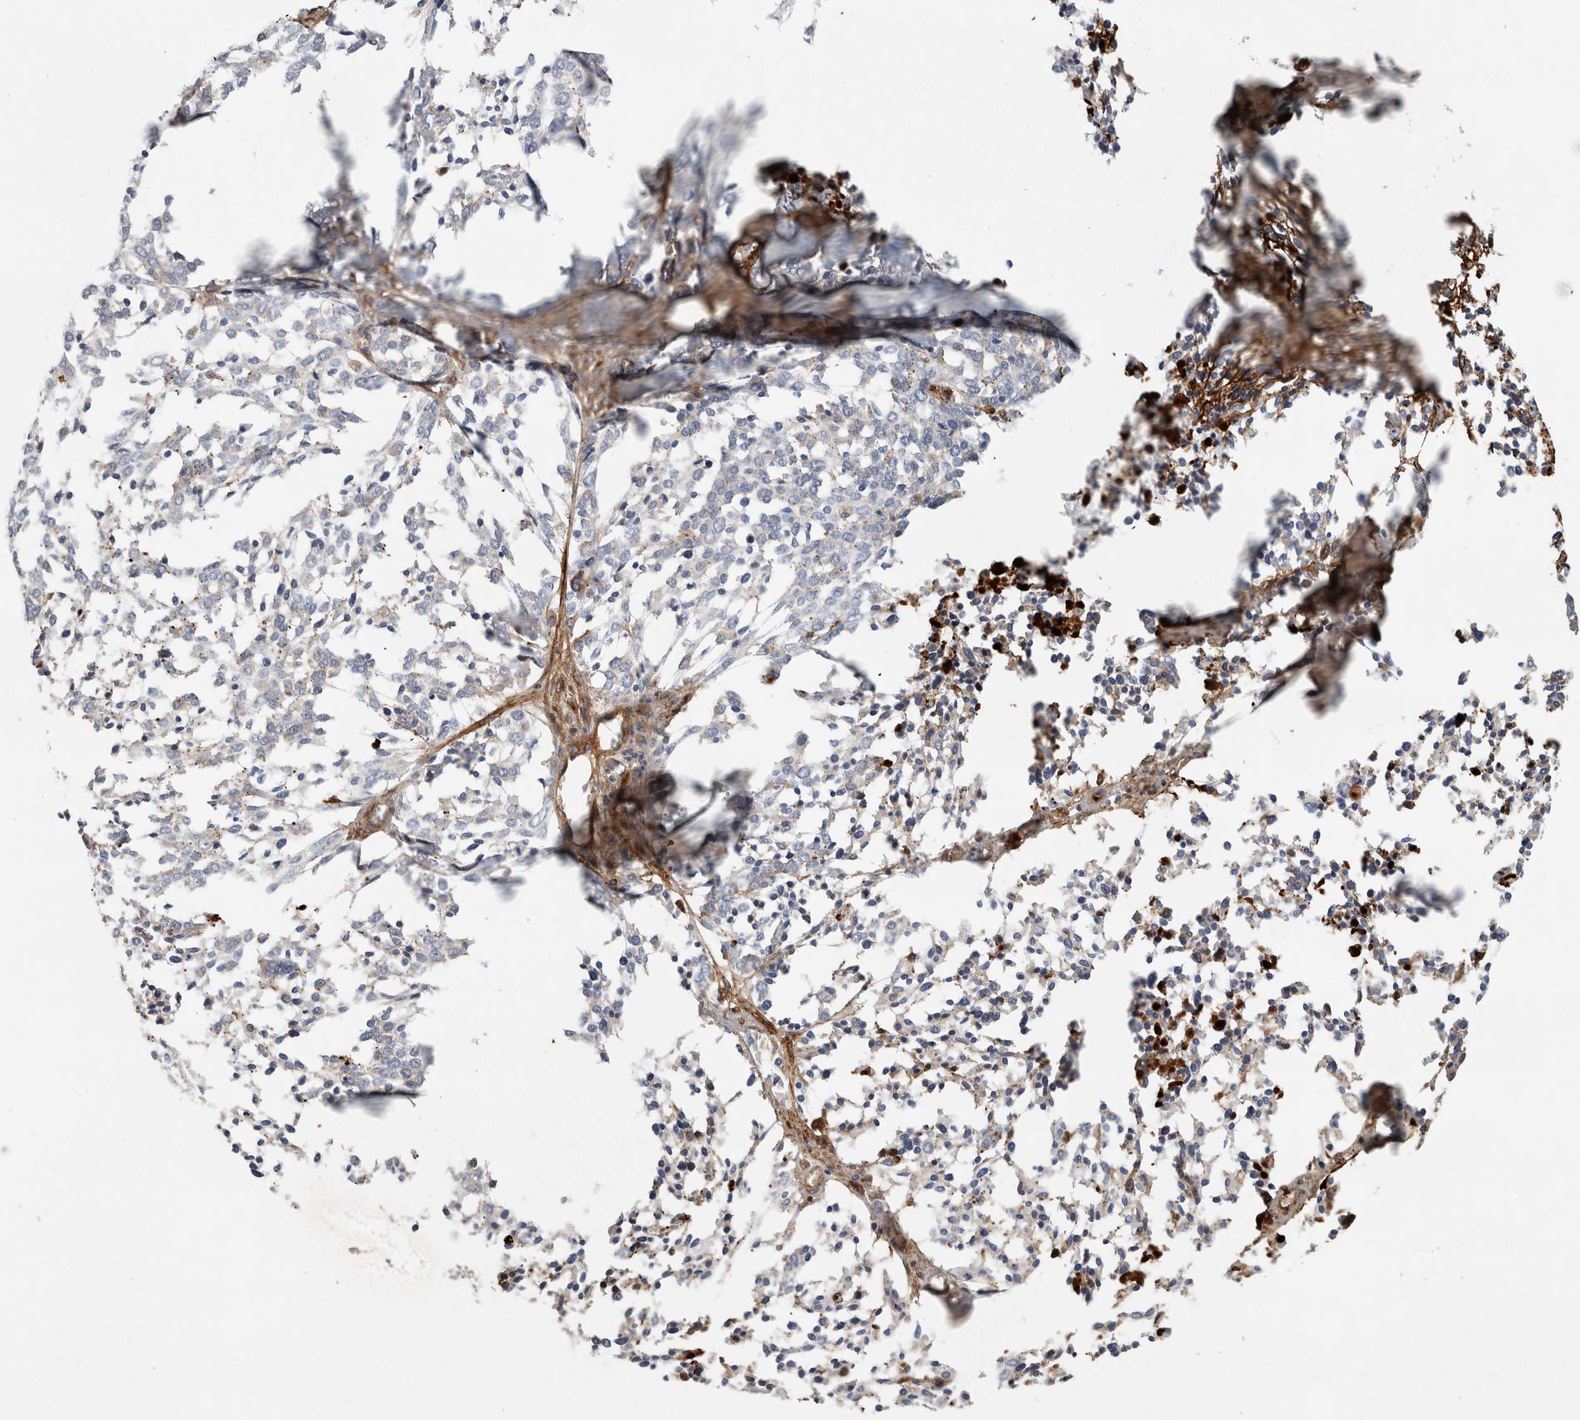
{"staining": {"intensity": "negative", "quantity": "none", "location": "none"}, "tissue": "ovarian cancer", "cell_type": "Tumor cells", "image_type": "cancer", "snomed": [{"axis": "morphology", "description": "Cystadenocarcinoma, serous, NOS"}, {"axis": "topography", "description": "Ovary"}], "caption": "A photomicrograph of human ovarian cancer is negative for staining in tumor cells.", "gene": "FN1", "patient": {"sex": "female", "age": 44}}